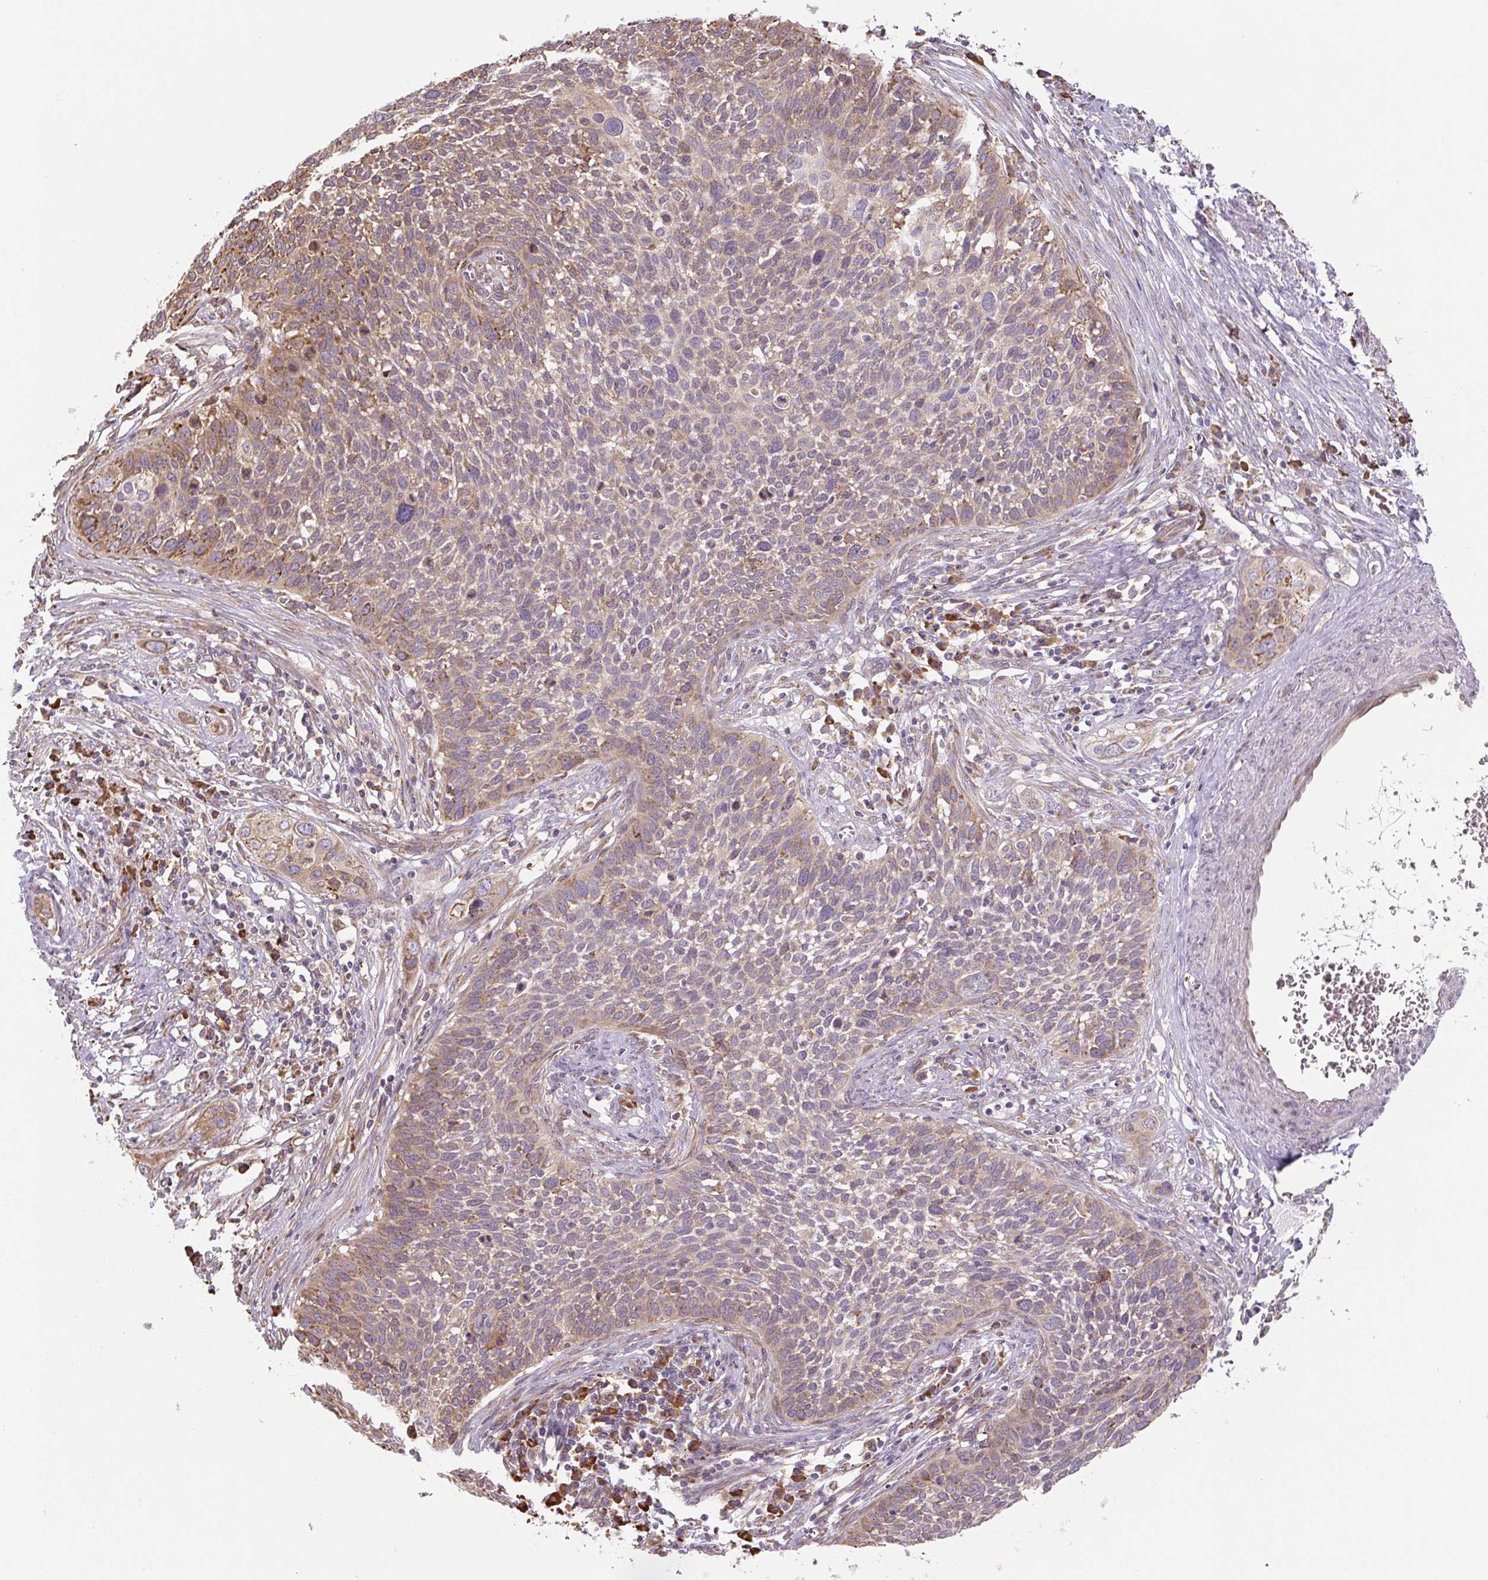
{"staining": {"intensity": "weak", "quantity": "25%-75%", "location": "cytoplasmic/membranous"}, "tissue": "cervical cancer", "cell_type": "Tumor cells", "image_type": "cancer", "snomed": [{"axis": "morphology", "description": "Squamous cell carcinoma, NOS"}, {"axis": "topography", "description": "Cervix"}], "caption": "Weak cytoplasmic/membranous expression for a protein is present in approximately 25%-75% of tumor cells of cervical cancer using IHC.", "gene": "RASA1", "patient": {"sex": "female", "age": 34}}